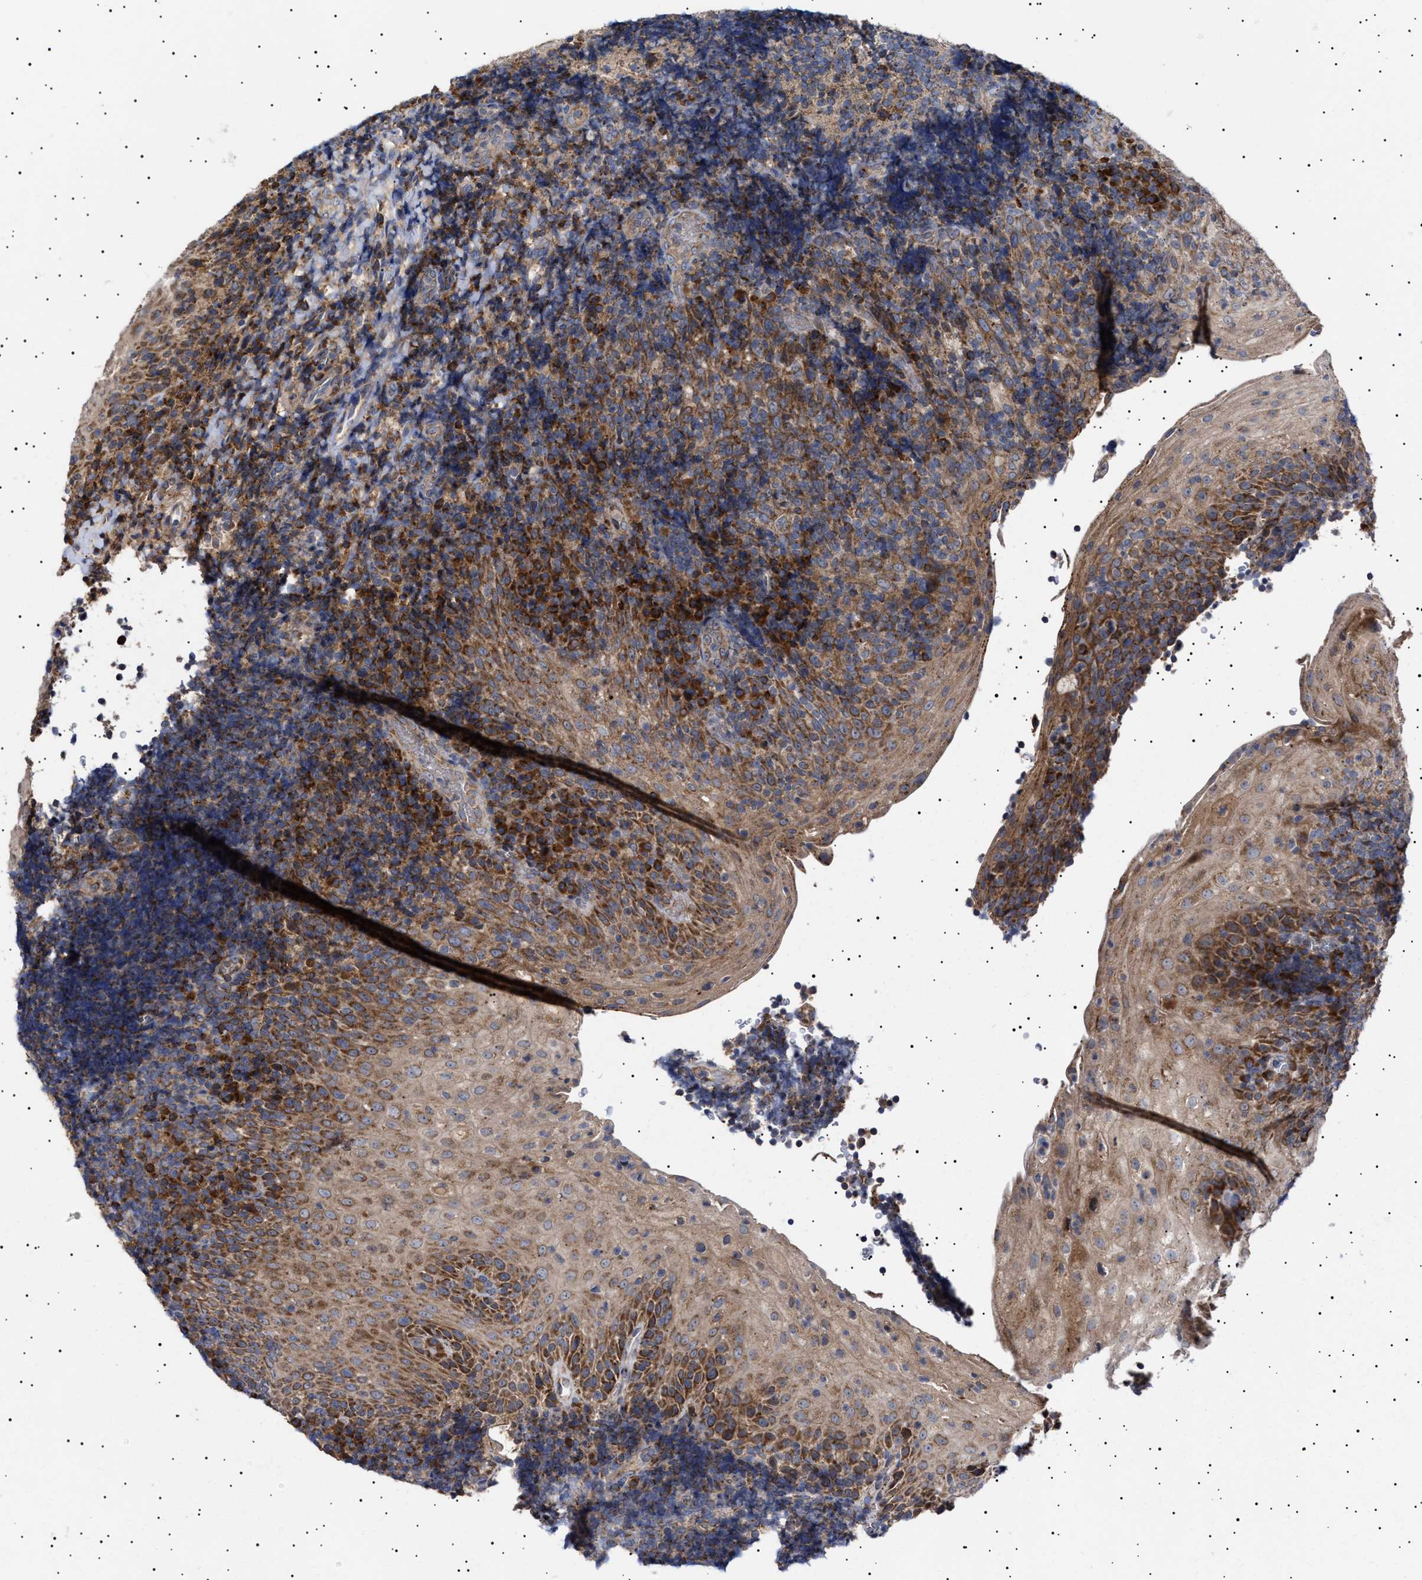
{"staining": {"intensity": "strong", "quantity": ">75%", "location": "cytoplasmic/membranous"}, "tissue": "tonsil", "cell_type": "Germinal center cells", "image_type": "normal", "snomed": [{"axis": "morphology", "description": "Normal tissue, NOS"}, {"axis": "topography", "description": "Tonsil"}], "caption": "Strong cytoplasmic/membranous expression is seen in approximately >75% of germinal center cells in unremarkable tonsil. Ihc stains the protein of interest in brown and the nuclei are stained blue.", "gene": "MRPL10", "patient": {"sex": "male", "age": 37}}